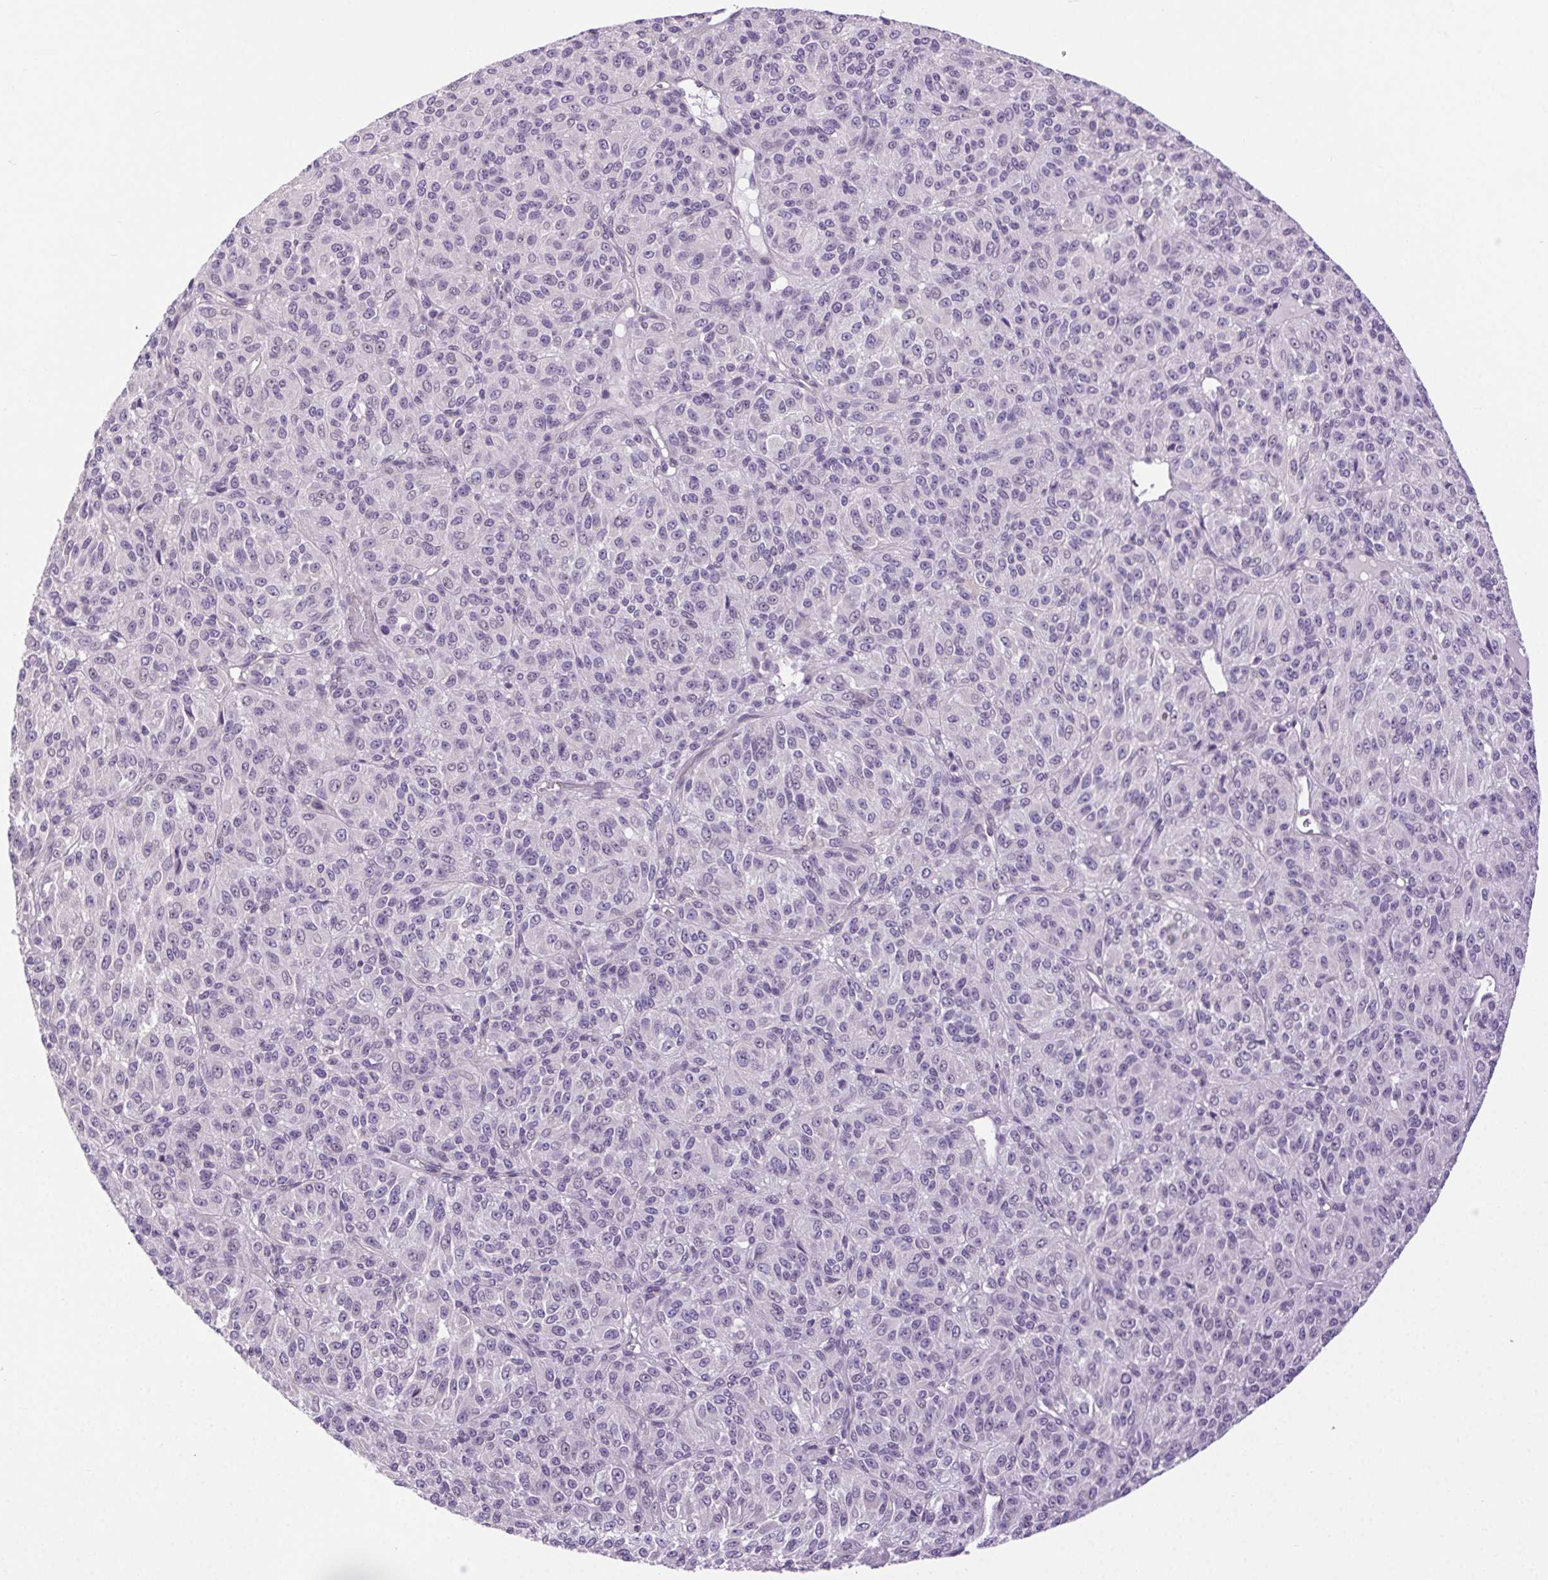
{"staining": {"intensity": "negative", "quantity": "none", "location": "none"}, "tissue": "melanoma", "cell_type": "Tumor cells", "image_type": "cancer", "snomed": [{"axis": "morphology", "description": "Malignant melanoma, Metastatic site"}, {"axis": "topography", "description": "Brain"}], "caption": "Tumor cells show no significant protein staining in malignant melanoma (metastatic site).", "gene": "SYT11", "patient": {"sex": "female", "age": 56}}